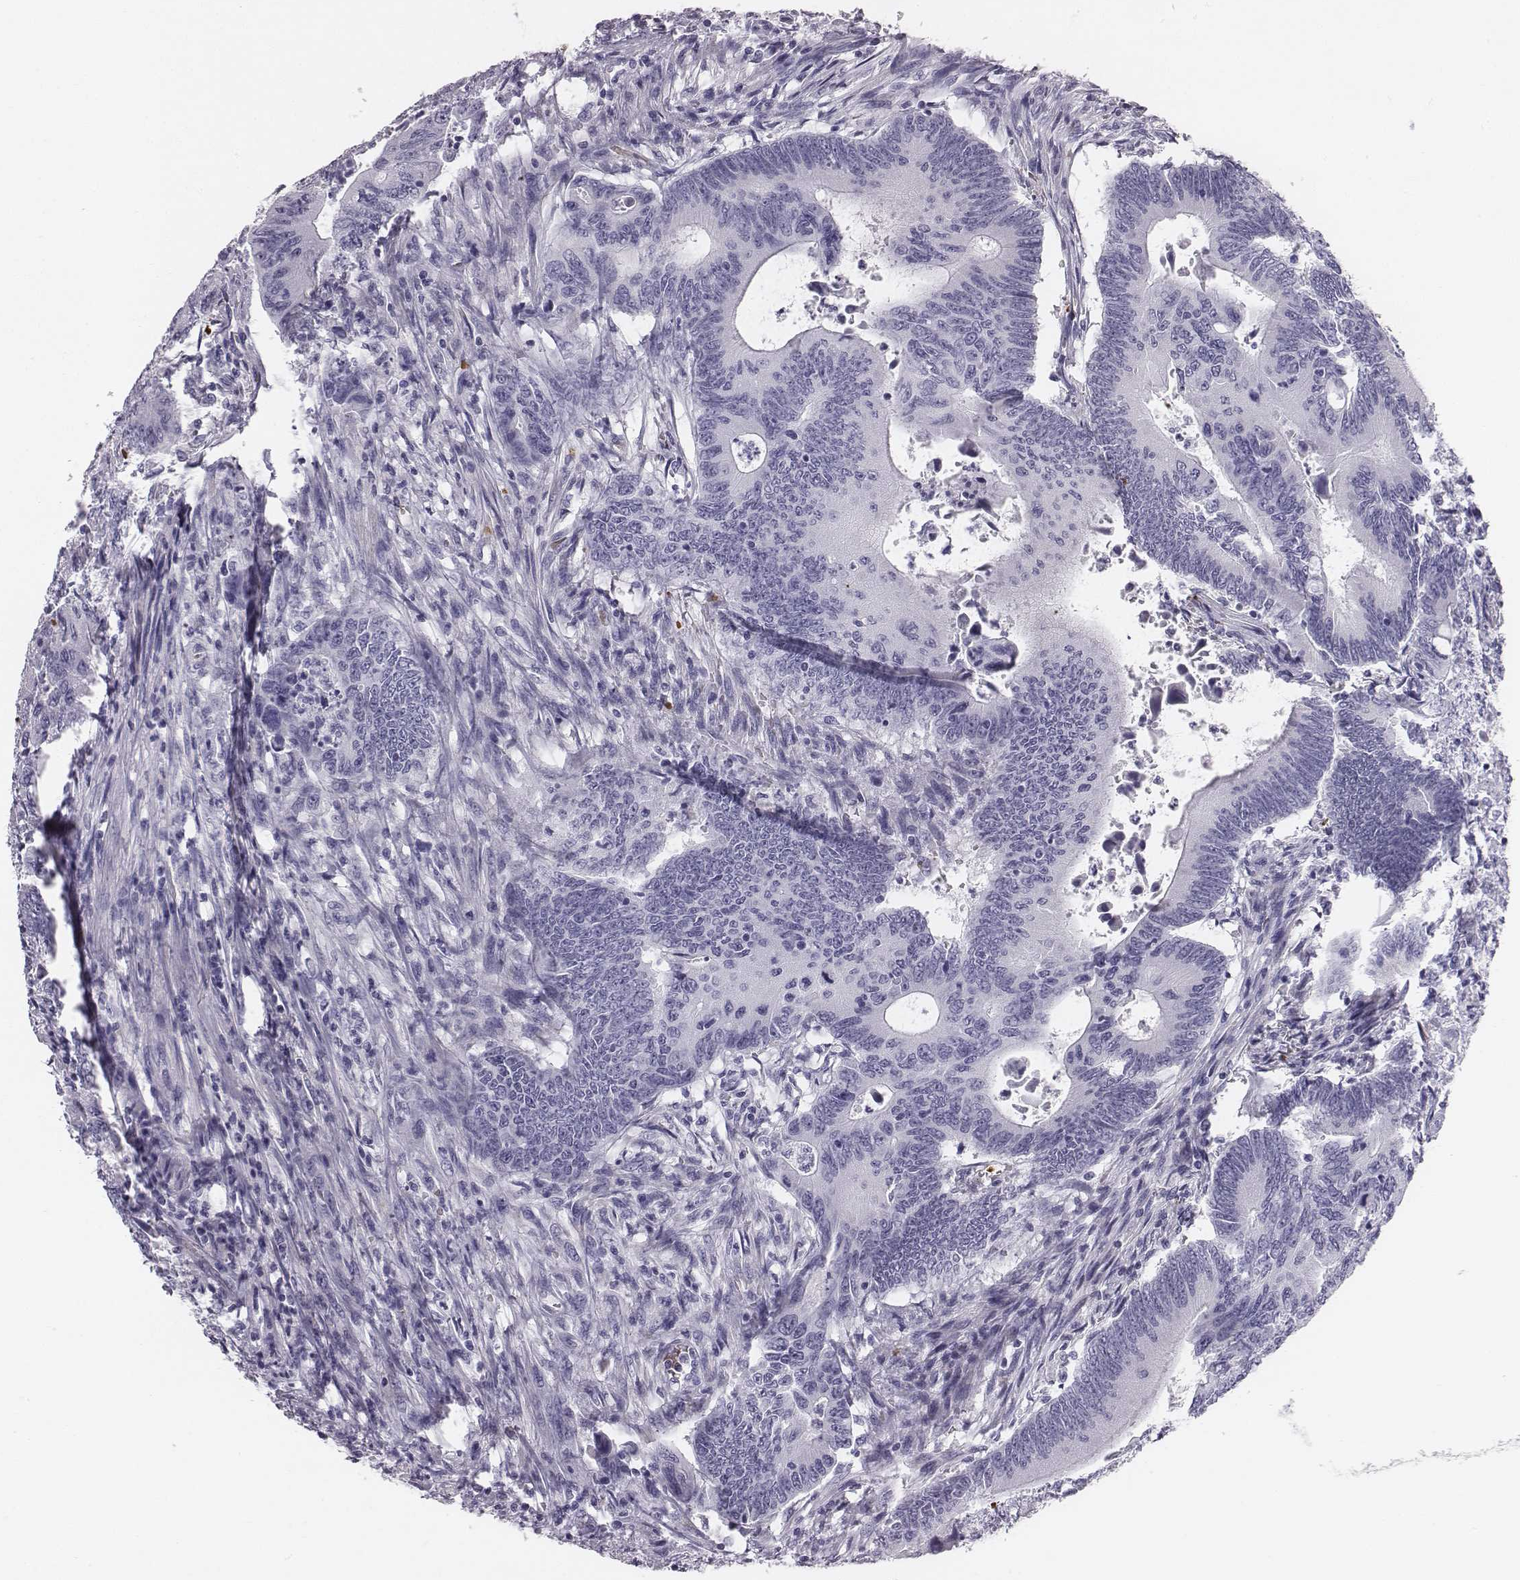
{"staining": {"intensity": "negative", "quantity": "none", "location": "none"}, "tissue": "colorectal cancer", "cell_type": "Tumor cells", "image_type": "cancer", "snomed": [{"axis": "morphology", "description": "Adenocarcinoma, NOS"}, {"axis": "topography", "description": "Colon"}], "caption": "A micrograph of human colorectal cancer (adenocarcinoma) is negative for staining in tumor cells.", "gene": "HBZ", "patient": {"sex": "female", "age": 90}}